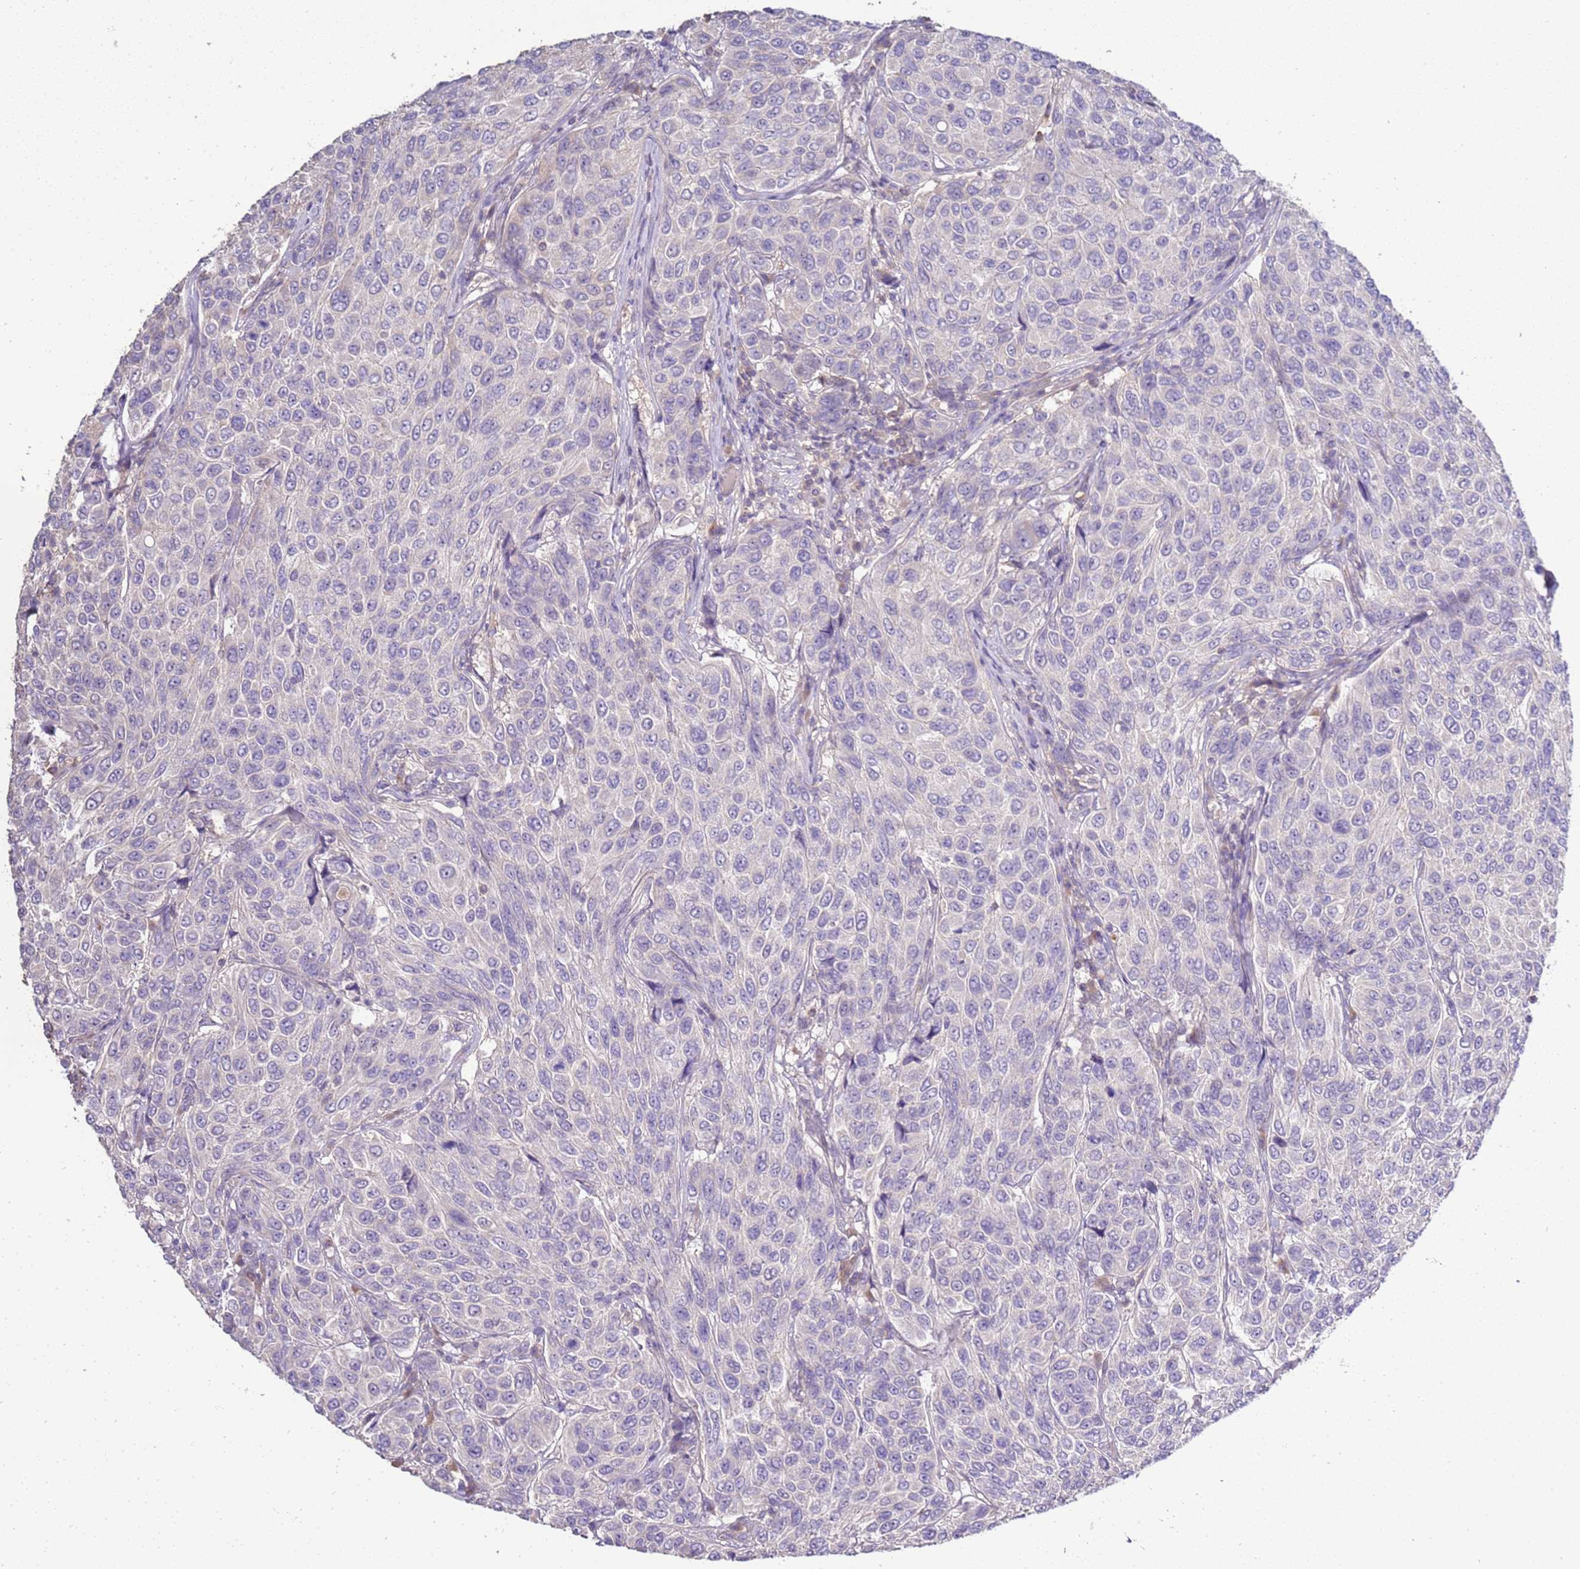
{"staining": {"intensity": "negative", "quantity": "none", "location": "none"}, "tissue": "breast cancer", "cell_type": "Tumor cells", "image_type": "cancer", "snomed": [{"axis": "morphology", "description": "Duct carcinoma"}, {"axis": "topography", "description": "Breast"}], "caption": "The immunohistochemistry photomicrograph has no significant positivity in tumor cells of breast cancer tissue.", "gene": "IL2RG", "patient": {"sex": "female", "age": 55}}